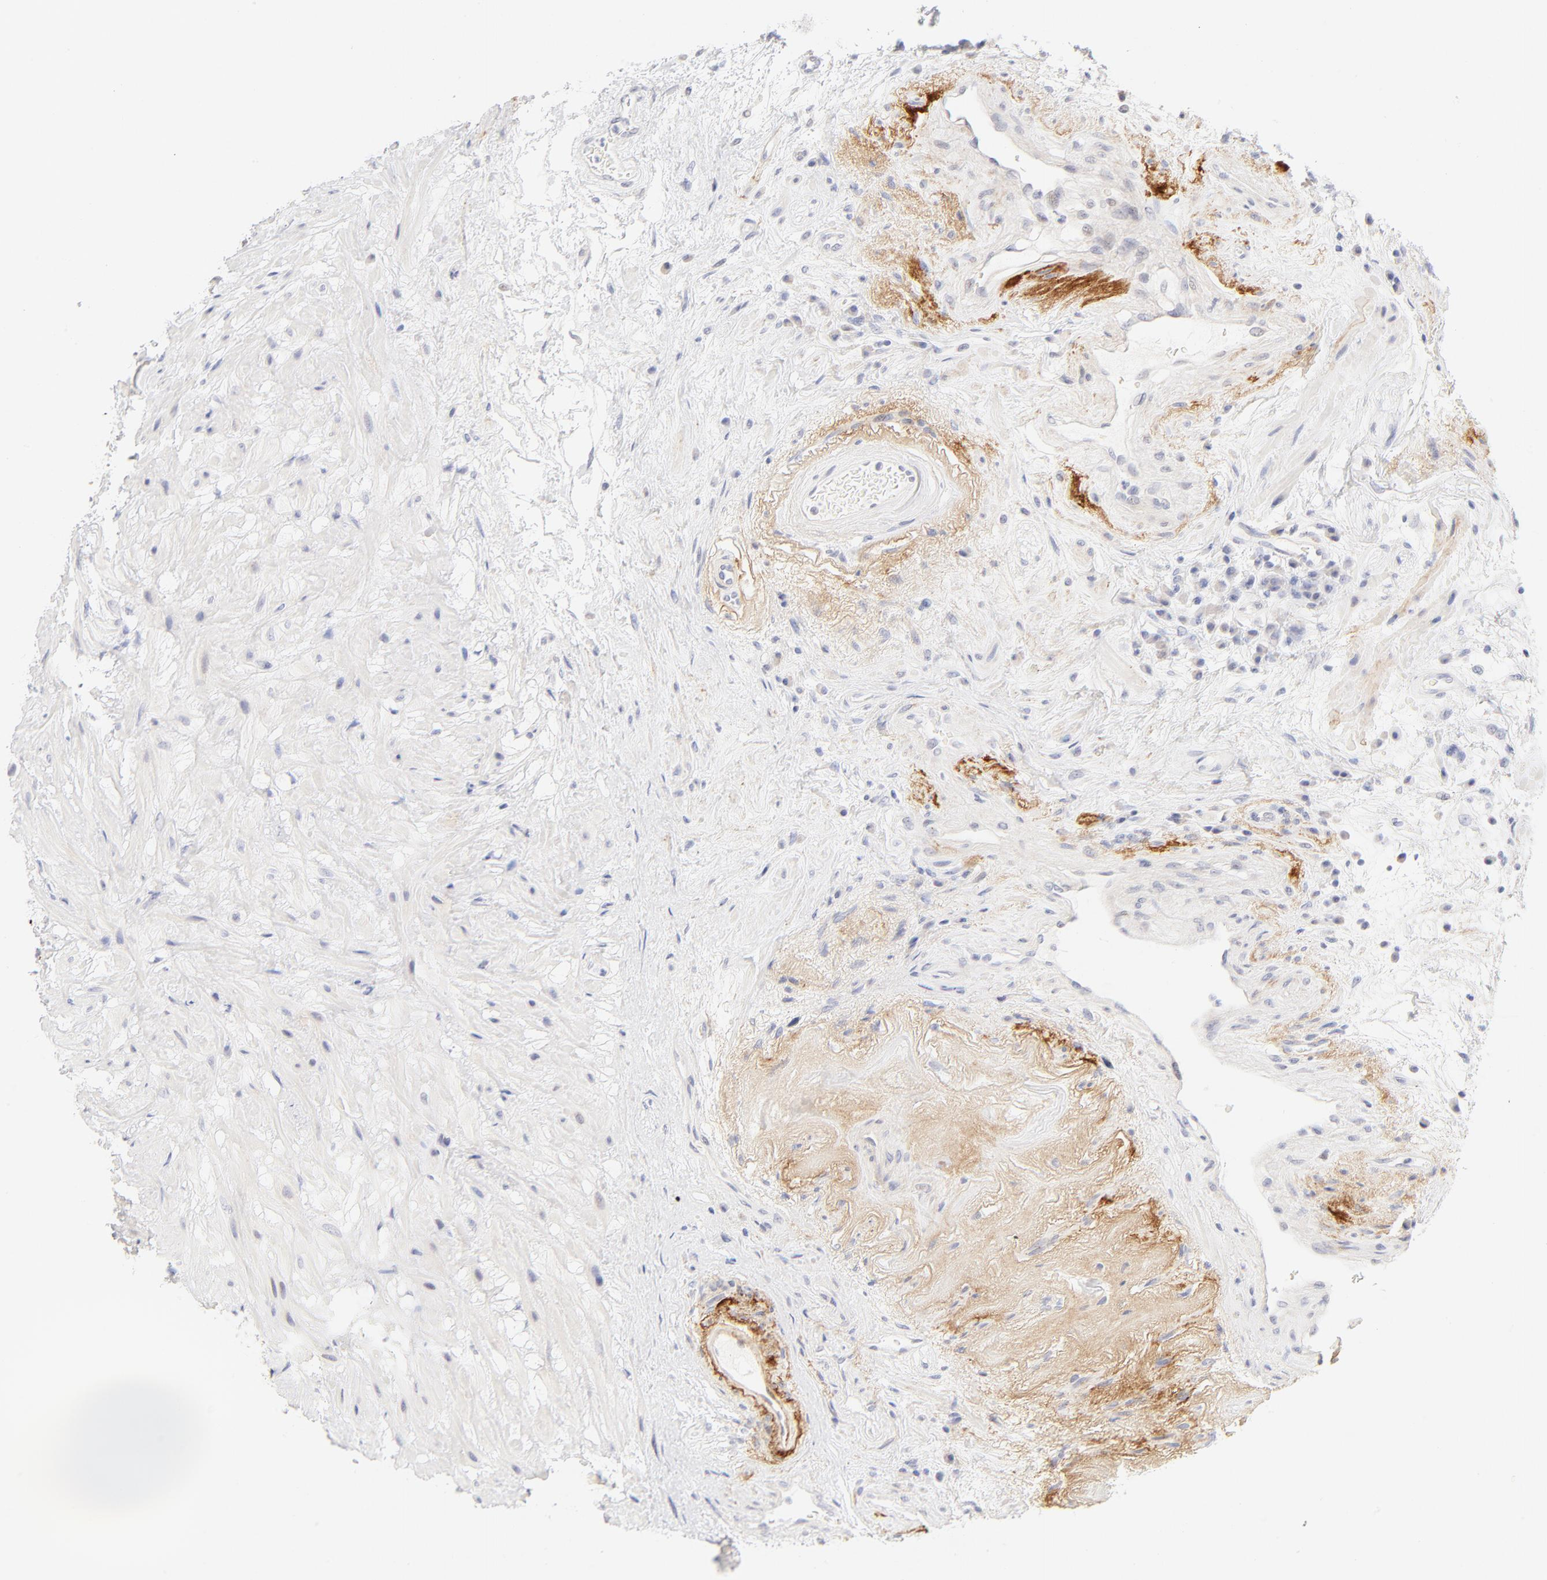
{"staining": {"intensity": "negative", "quantity": "none", "location": "none"}, "tissue": "seminal vesicle", "cell_type": "Glandular cells", "image_type": "normal", "snomed": [{"axis": "morphology", "description": "Normal tissue, NOS"}, {"axis": "topography", "description": "Seminal veicle"}], "caption": "This is an immunohistochemistry histopathology image of normal human seminal vesicle. There is no staining in glandular cells.", "gene": "NPNT", "patient": {"sex": "male", "age": 61}}